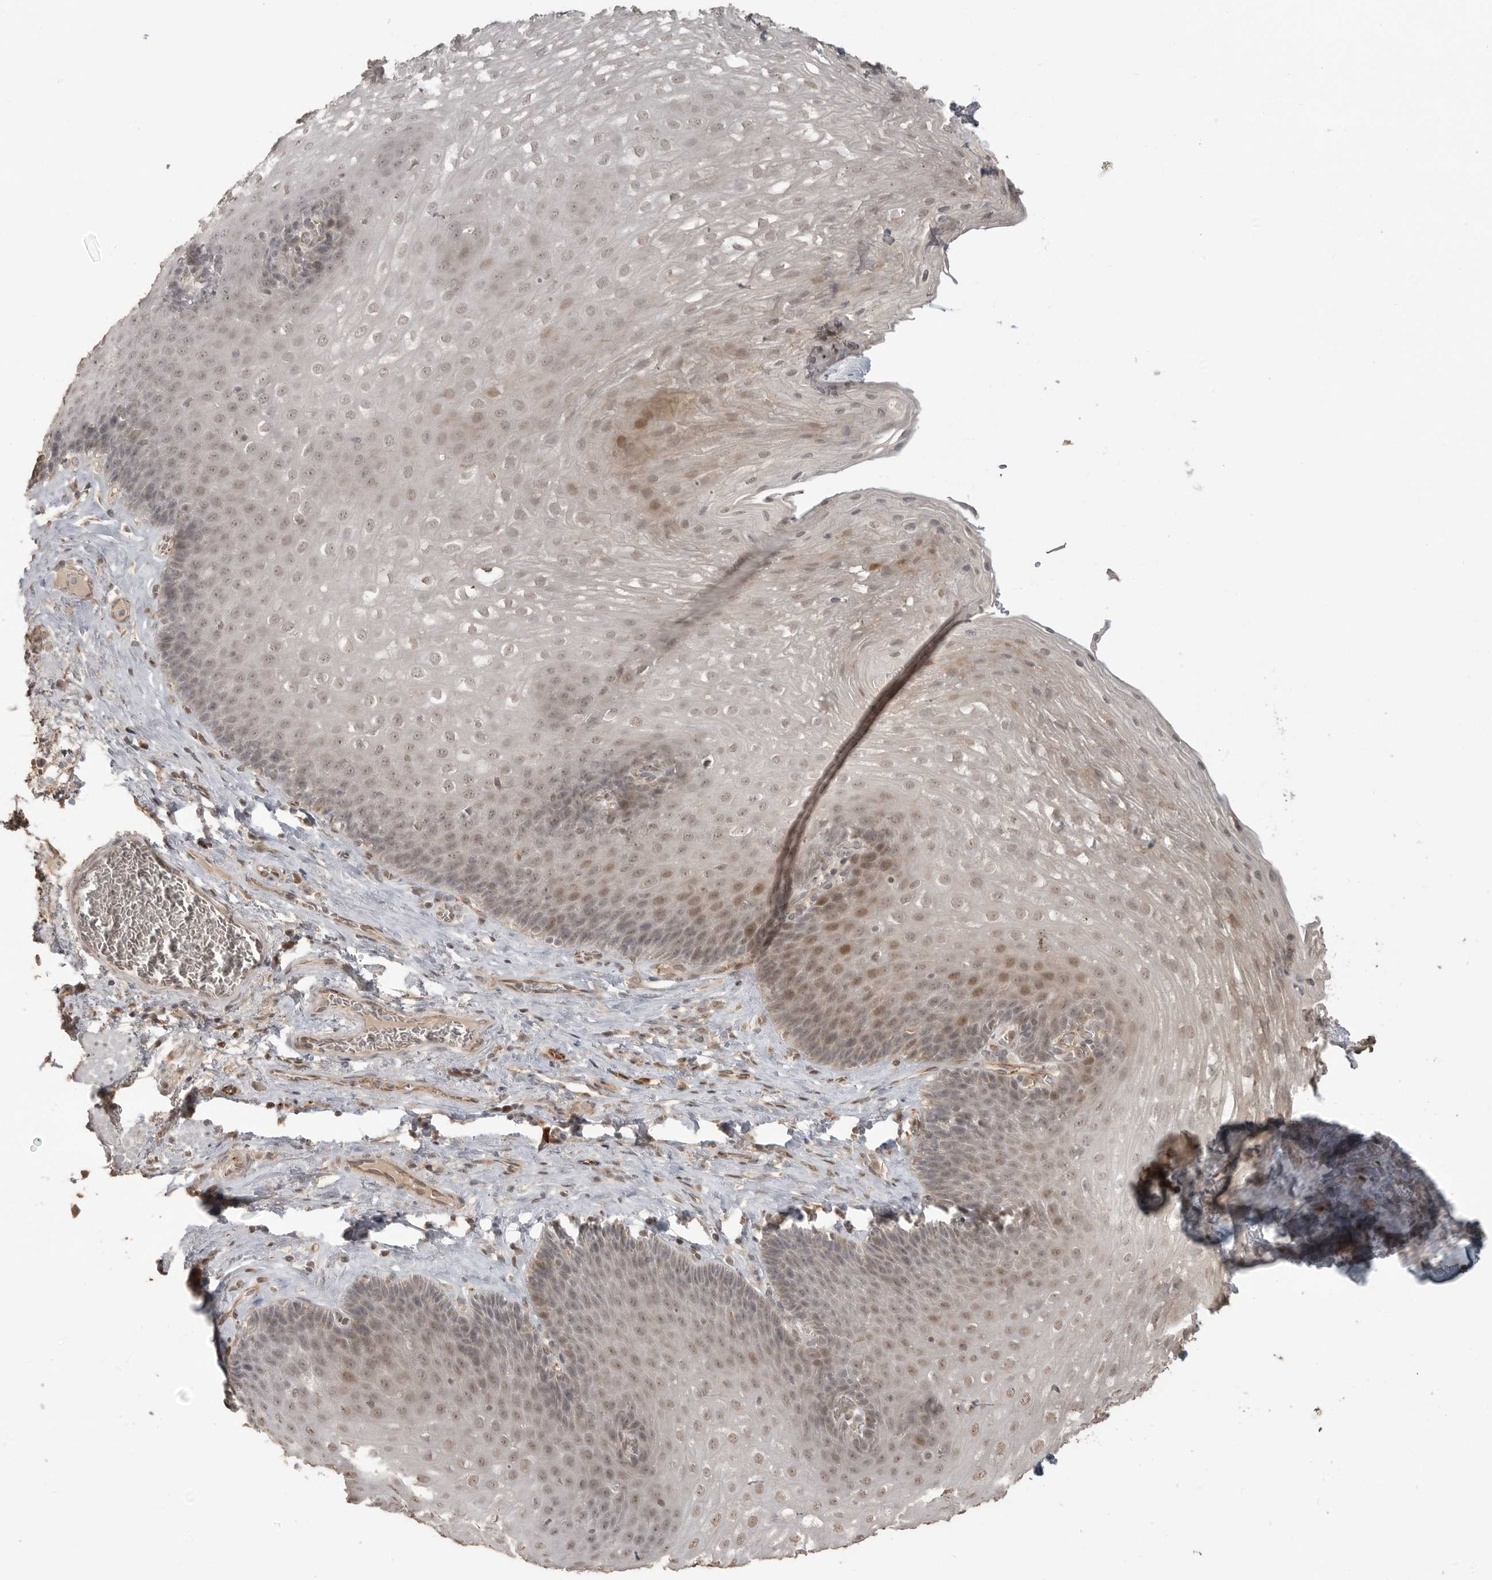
{"staining": {"intensity": "moderate", "quantity": "<25%", "location": "nuclear"}, "tissue": "esophagus", "cell_type": "Squamous epithelial cells", "image_type": "normal", "snomed": [{"axis": "morphology", "description": "Normal tissue, NOS"}, {"axis": "topography", "description": "Esophagus"}], "caption": "DAB (3,3'-diaminobenzidine) immunohistochemical staining of benign esophagus displays moderate nuclear protein positivity in approximately <25% of squamous epithelial cells.", "gene": "SMG8", "patient": {"sex": "female", "age": 66}}